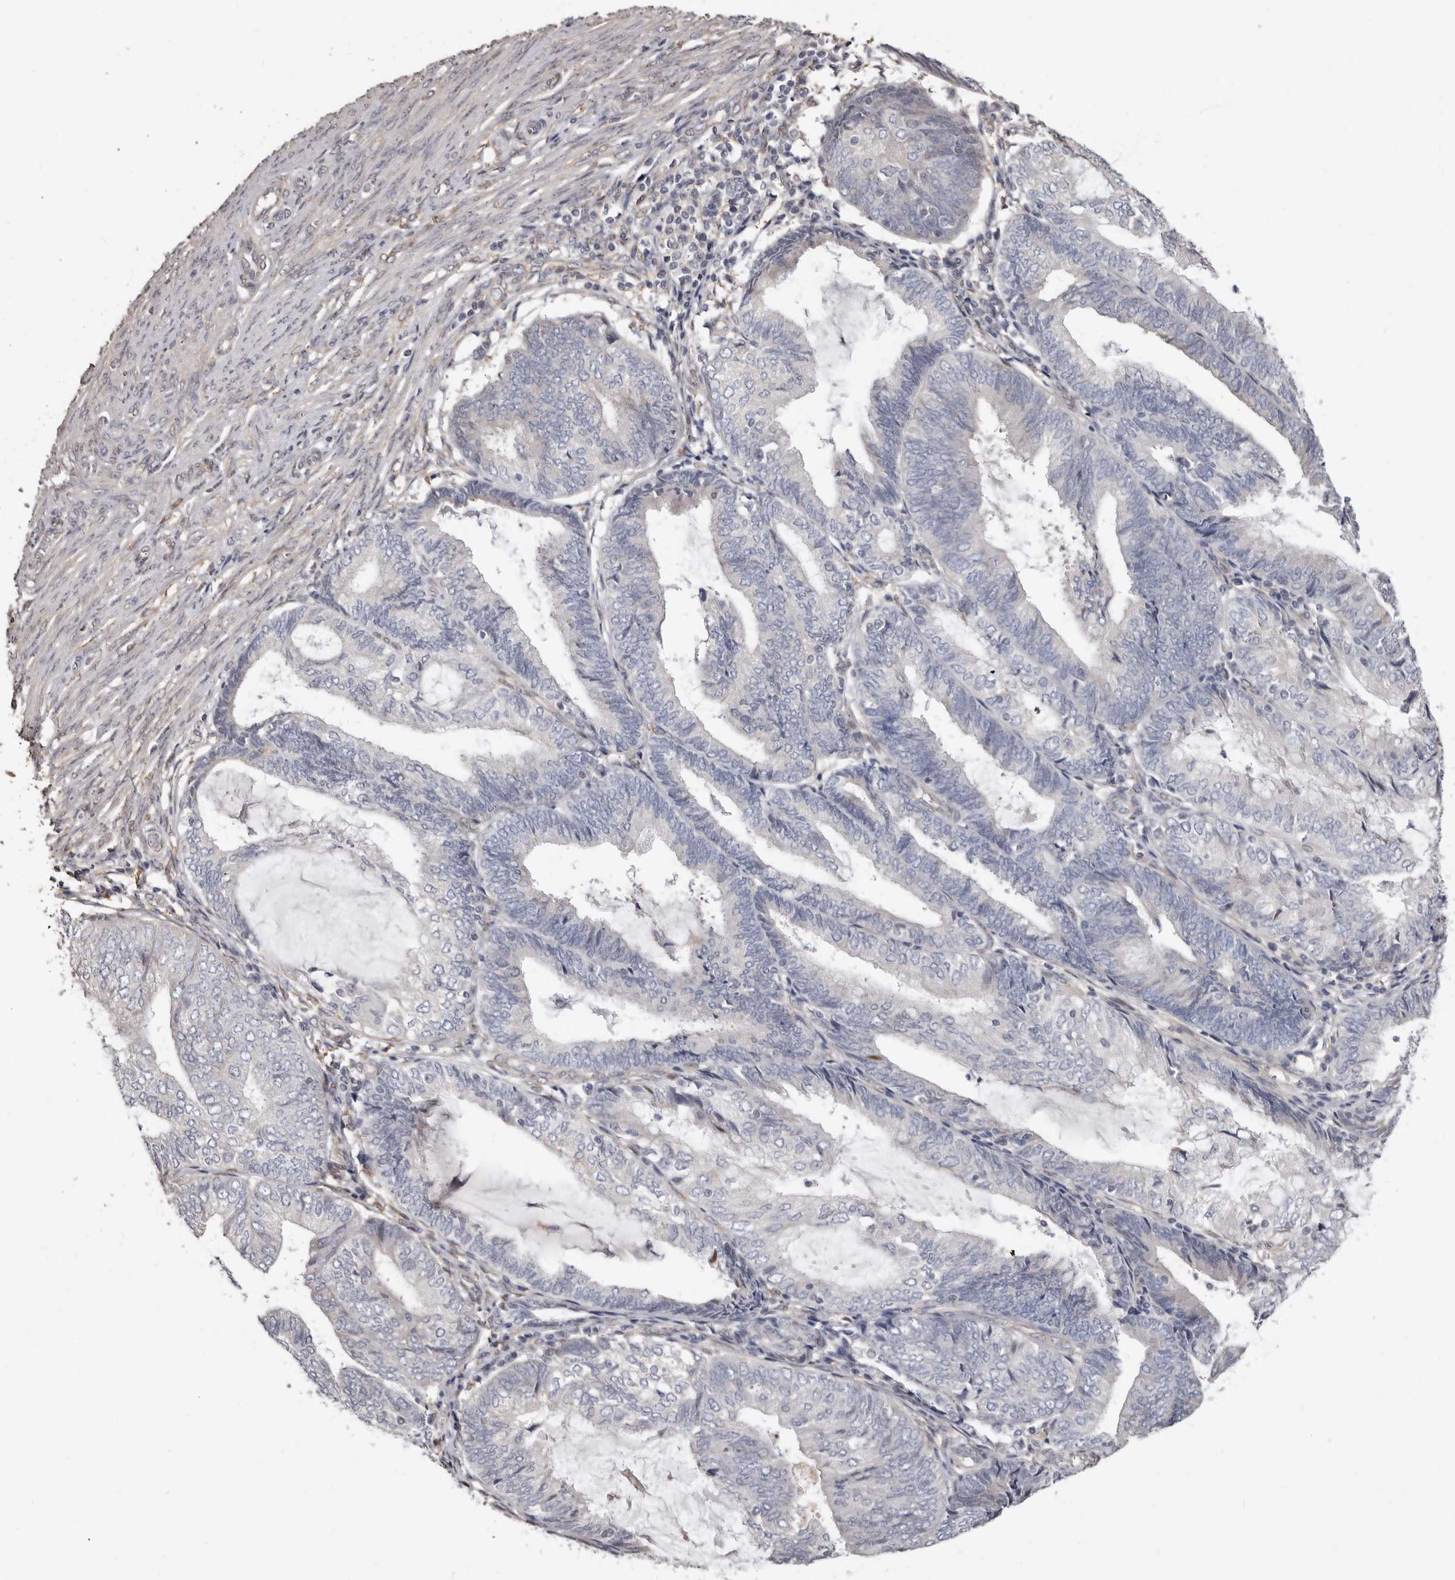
{"staining": {"intensity": "negative", "quantity": "none", "location": "none"}, "tissue": "endometrial cancer", "cell_type": "Tumor cells", "image_type": "cancer", "snomed": [{"axis": "morphology", "description": "Adenocarcinoma, NOS"}, {"axis": "topography", "description": "Endometrium"}], "caption": "This is a photomicrograph of immunohistochemistry staining of endometrial adenocarcinoma, which shows no positivity in tumor cells.", "gene": "KHDRBS2", "patient": {"sex": "female", "age": 81}}